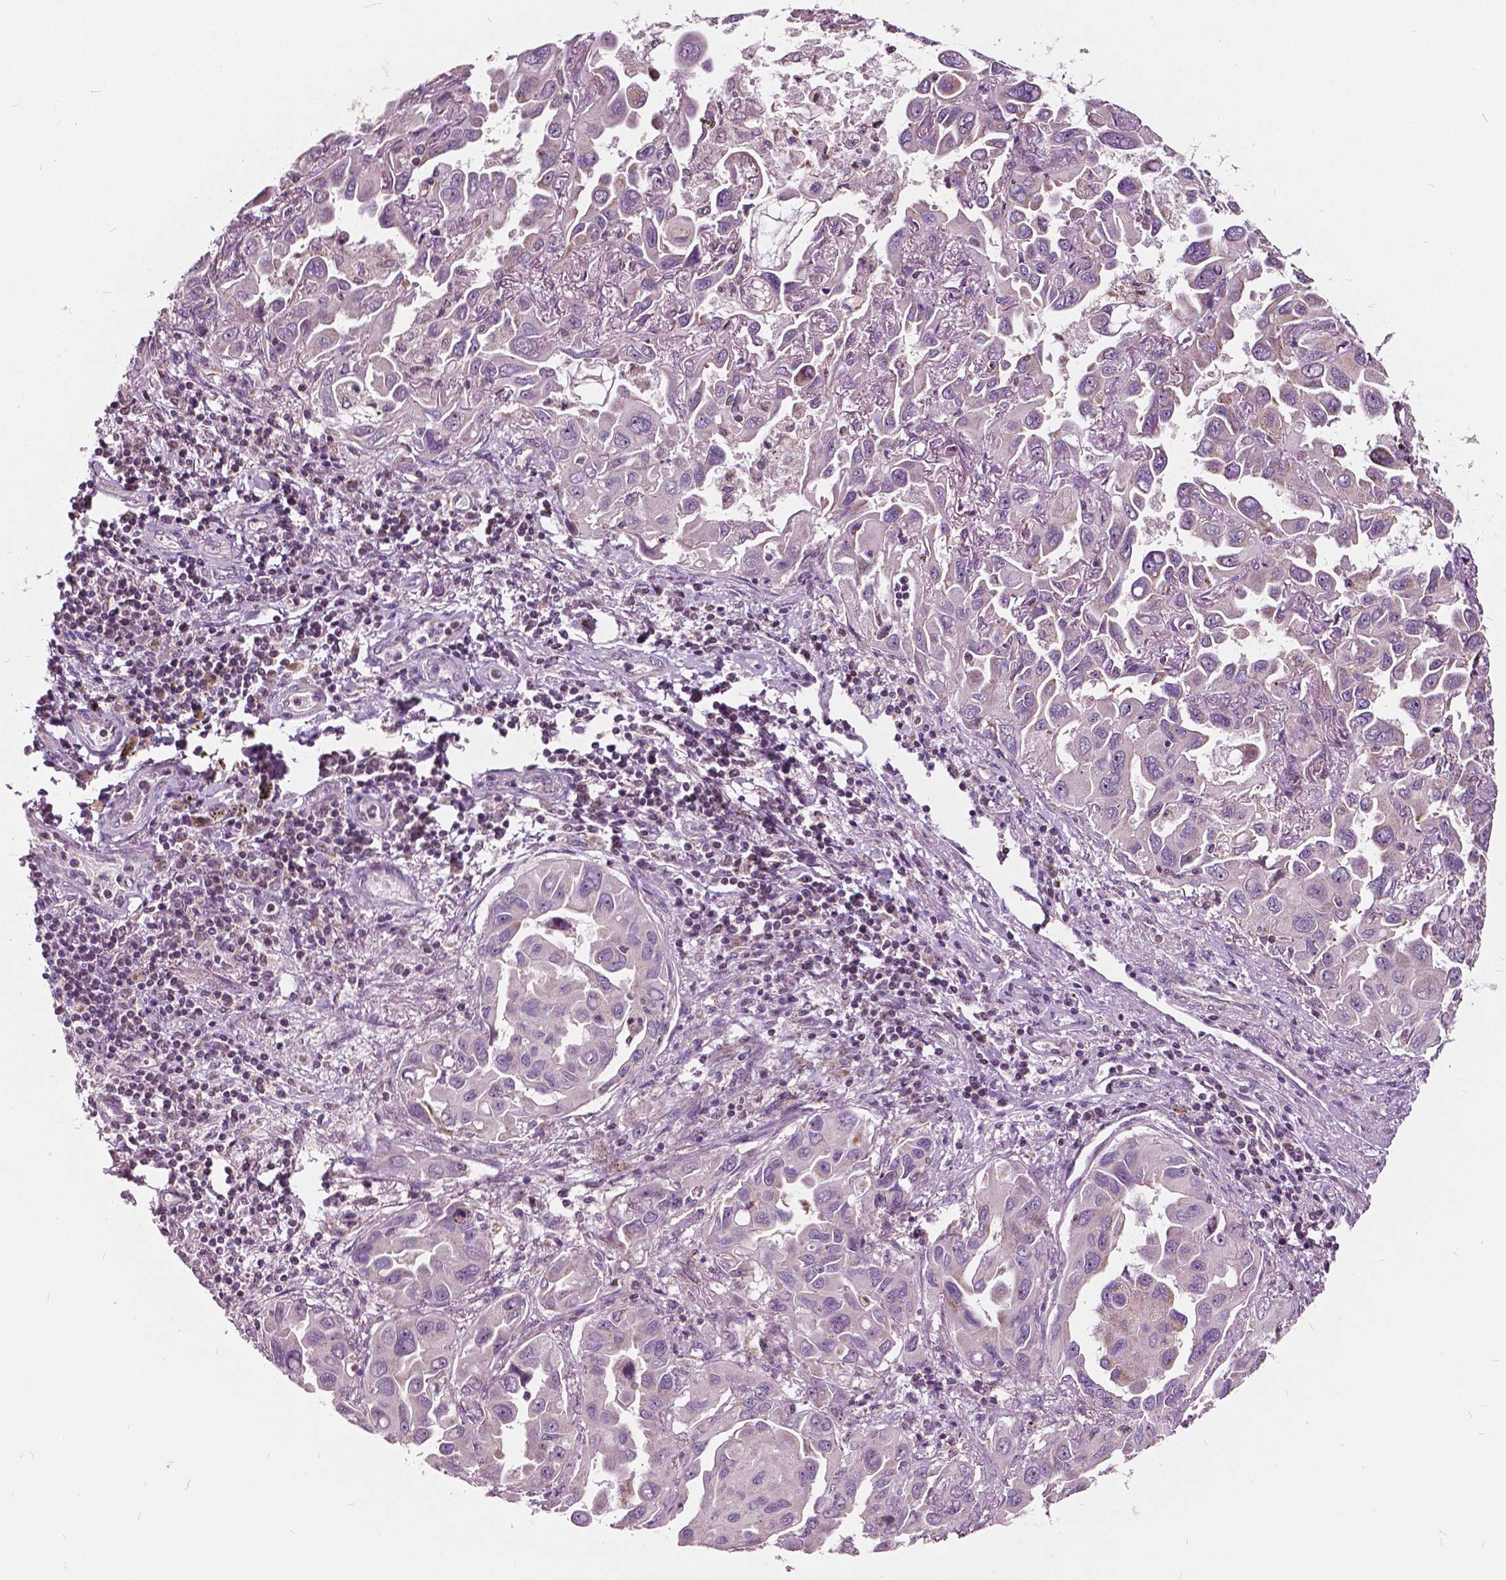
{"staining": {"intensity": "negative", "quantity": "none", "location": "none"}, "tissue": "lung cancer", "cell_type": "Tumor cells", "image_type": "cancer", "snomed": [{"axis": "morphology", "description": "Adenocarcinoma, NOS"}, {"axis": "topography", "description": "Lung"}], "caption": "Human lung adenocarcinoma stained for a protein using immunohistochemistry displays no staining in tumor cells.", "gene": "ODF3L2", "patient": {"sex": "male", "age": 64}}